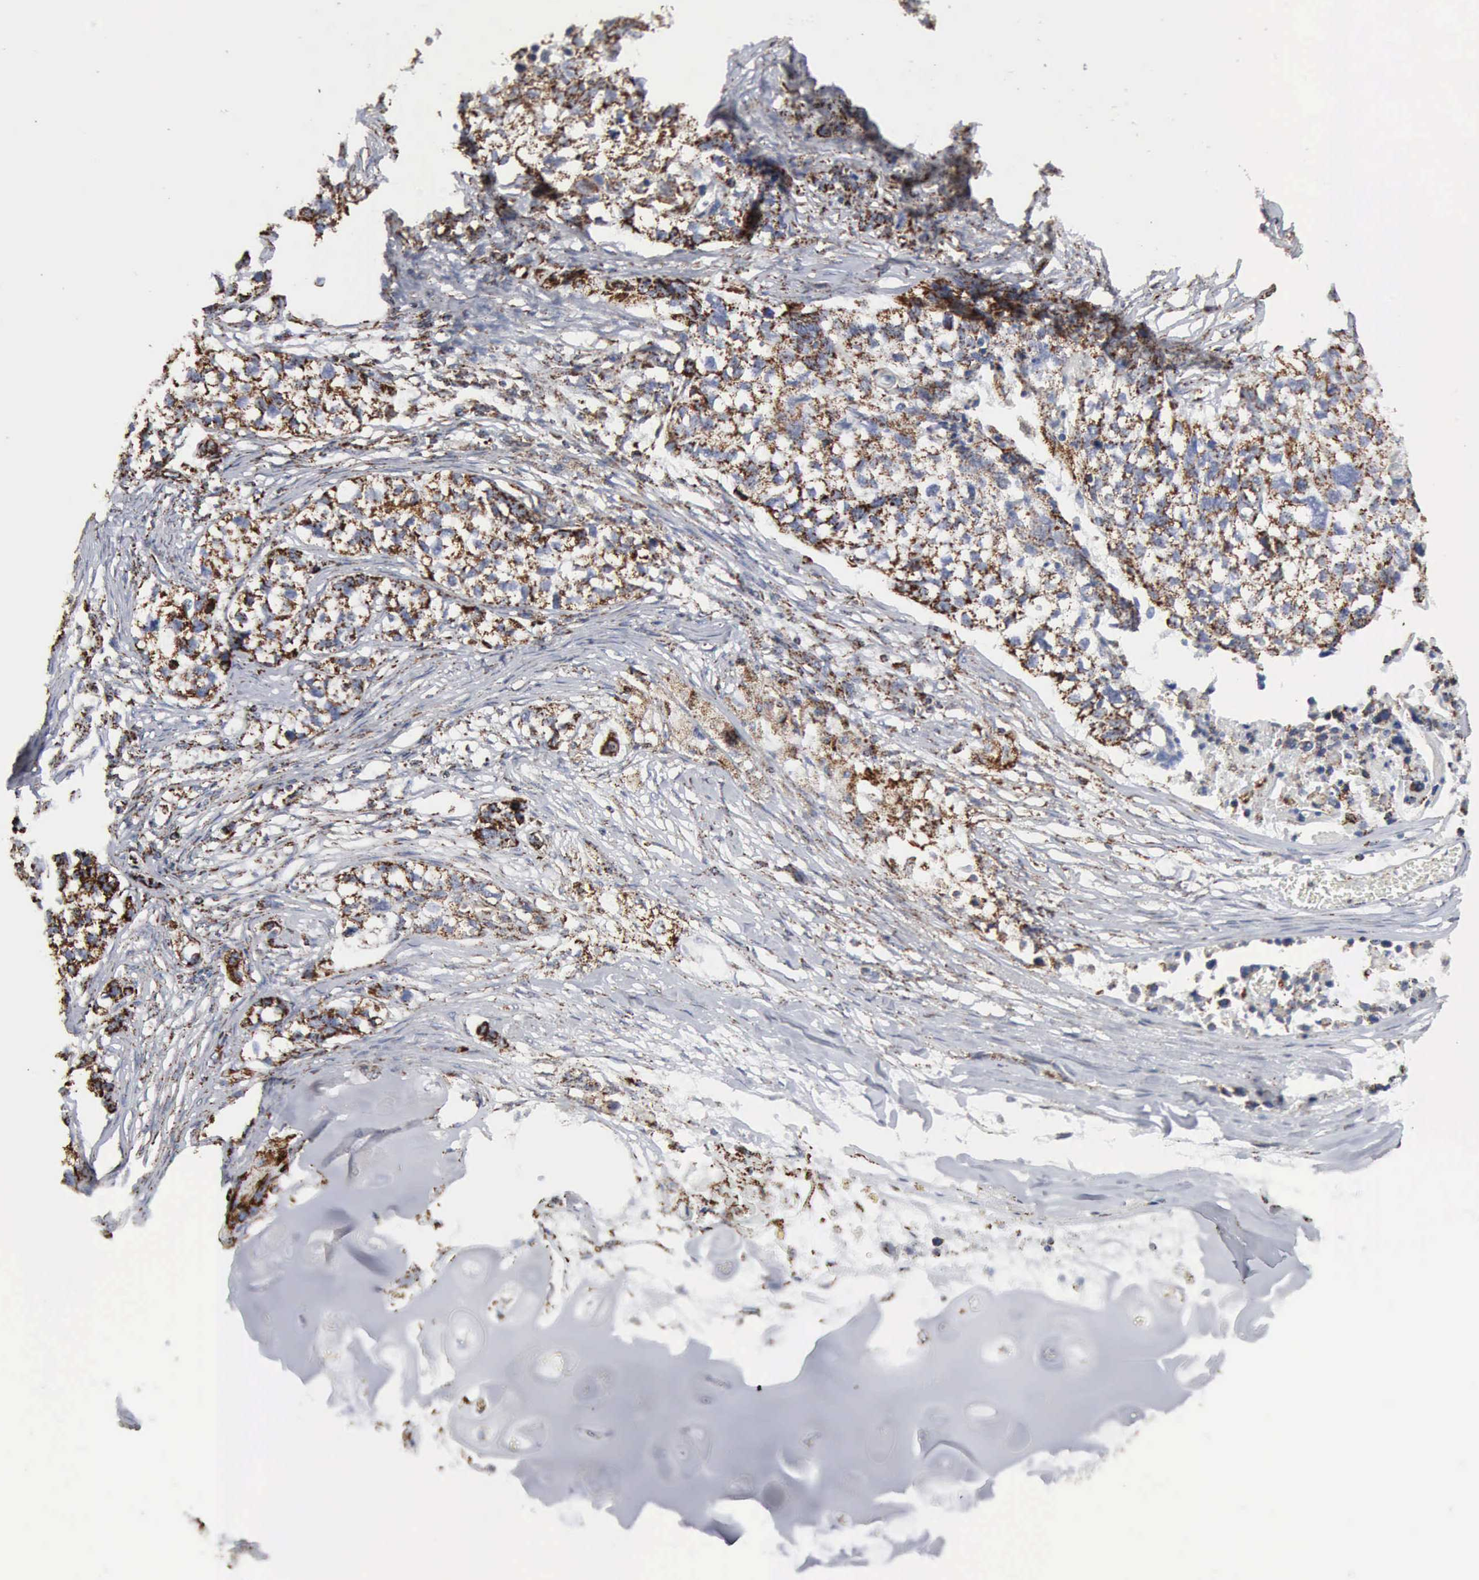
{"staining": {"intensity": "moderate", "quantity": ">75%", "location": "cytoplasmic/membranous"}, "tissue": "lung cancer", "cell_type": "Tumor cells", "image_type": "cancer", "snomed": [{"axis": "morphology", "description": "Squamous cell carcinoma, NOS"}, {"axis": "topography", "description": "Lymph node"}, {"axis": "topography", "description": "Lung"}], "caption": "A photomicrograph showing moderate cytoplasmic/membranous staining in about >75% of tumor cells in squamous cell carcinoma (lung), as visualized by brown immunohistochemical staining.", "gene": "ACO2", "patient": {"sex": "male", "age": 74}}